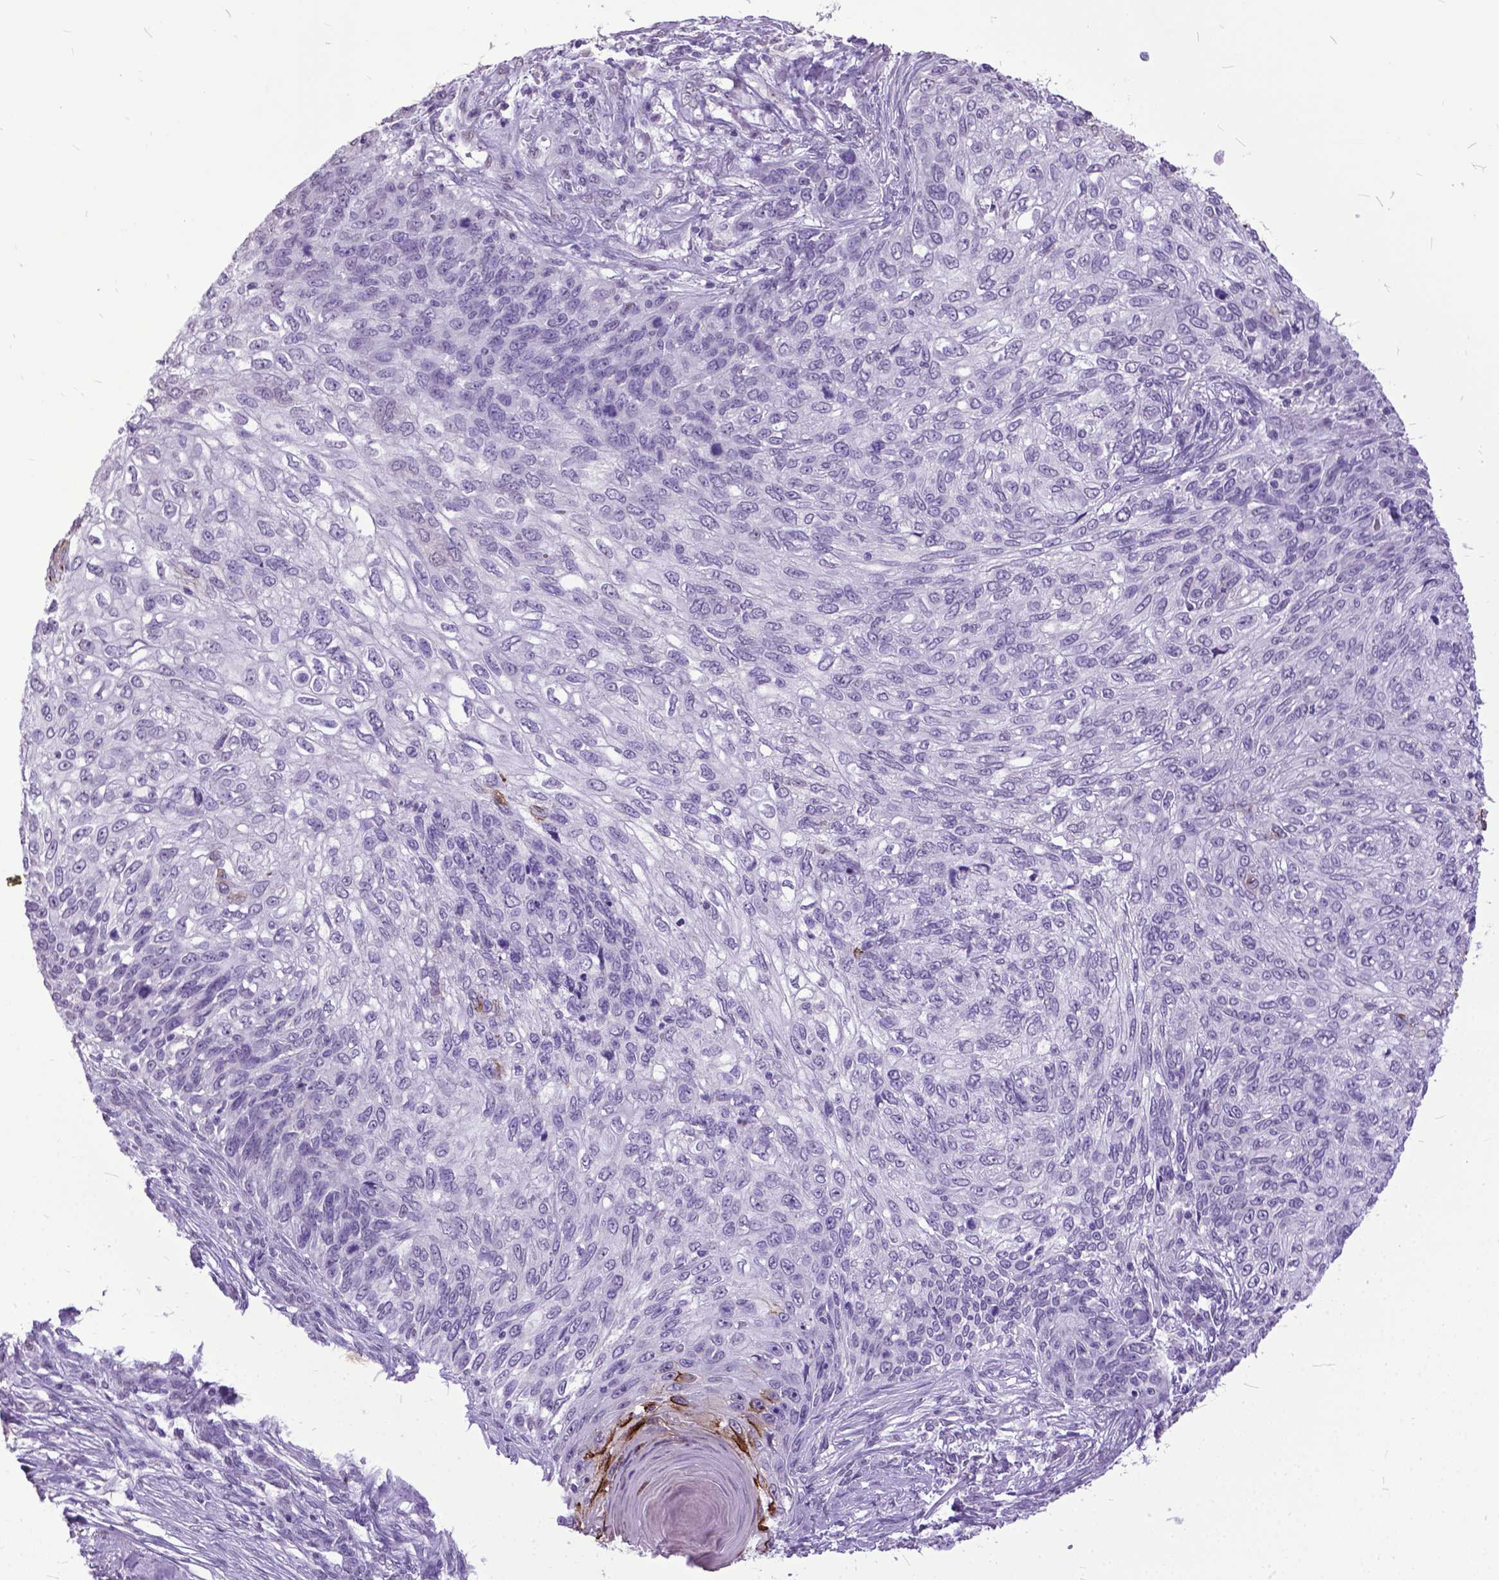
{"staining": {"intensity": "negative", "quantity": "none", "location": "none"}, "tissue": "skin cancer", "cell_type": "Tumor cells", "image_type": "cancer", "snomed": [{"axis": "morphology", "description": "Squamous cell carcinoma, NOS"}, {"axis": "topography", "description": "Skin"}], "caption": "Immunohistochemical staining of skin squamous cell carcinoma exhibits no significant positivity in tumor cells. (DAB (3,3'-diaminobenzidine) immunohistochemistry (IHC) with hematoxylin counter stain).", "gene": "MARCHF10", "patient": {"sex": "male", "age": 92}}